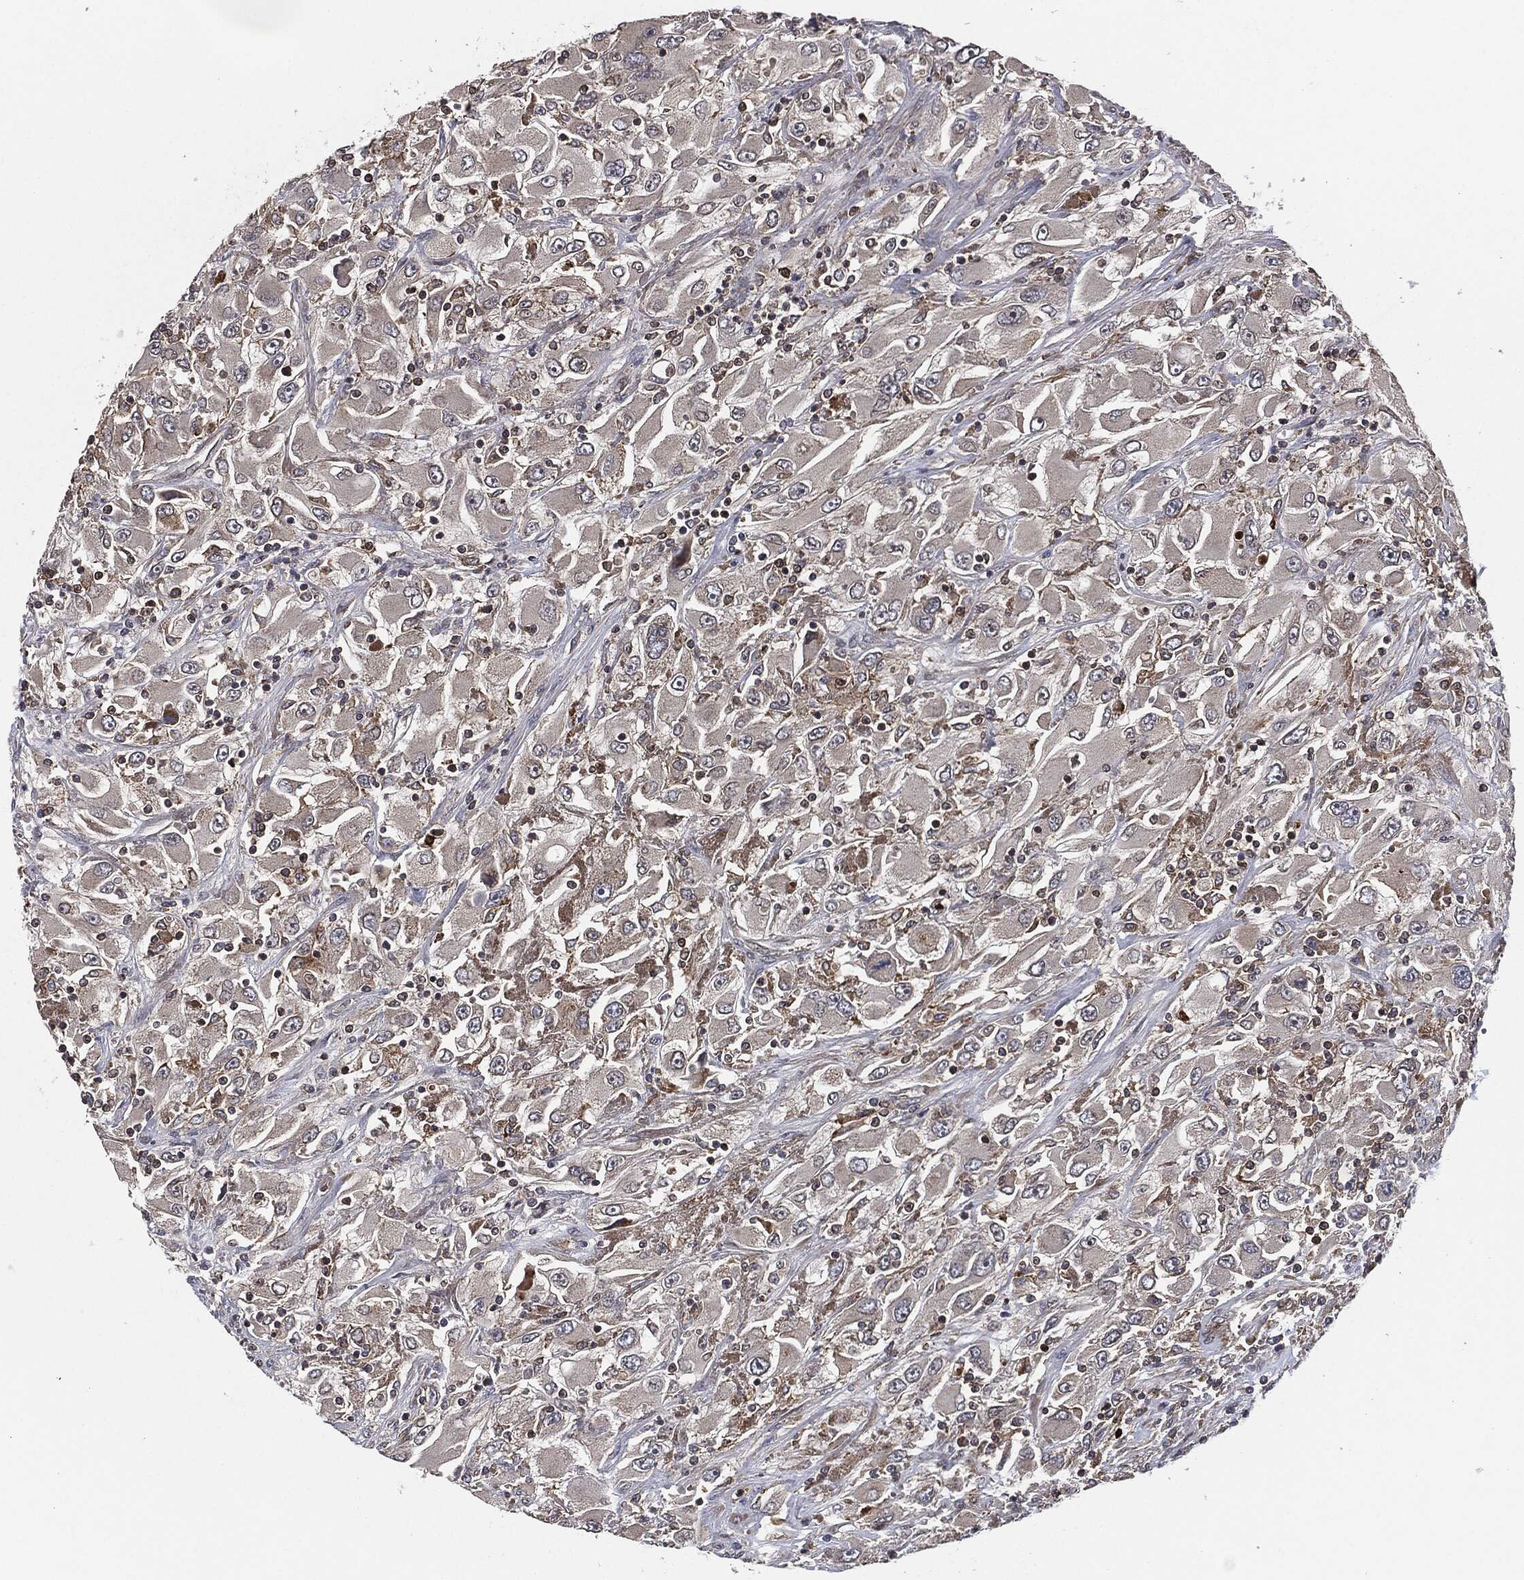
{"staining": {"intensity": "negative", "quantity": "none", "location": "none"}, "tissue": "renal cancer", "cell_type": "Tumor cells", "image_type": "cancer", "snomed": [{"axis": "morphology", "description": "Adenocarcinoma, NOS"}, {"axis": "topography", "description": "Kidney"}], "caption": "High magnification brightfield microscopy of renal cancer stained with DAB (3,3'-diaminobenzidine) (brown) and counterstained with hematoxylin (blue): tumor cells show no significant positivity.", "gene": "UBR1", "patient": {"sex": "female", "age": 52}}